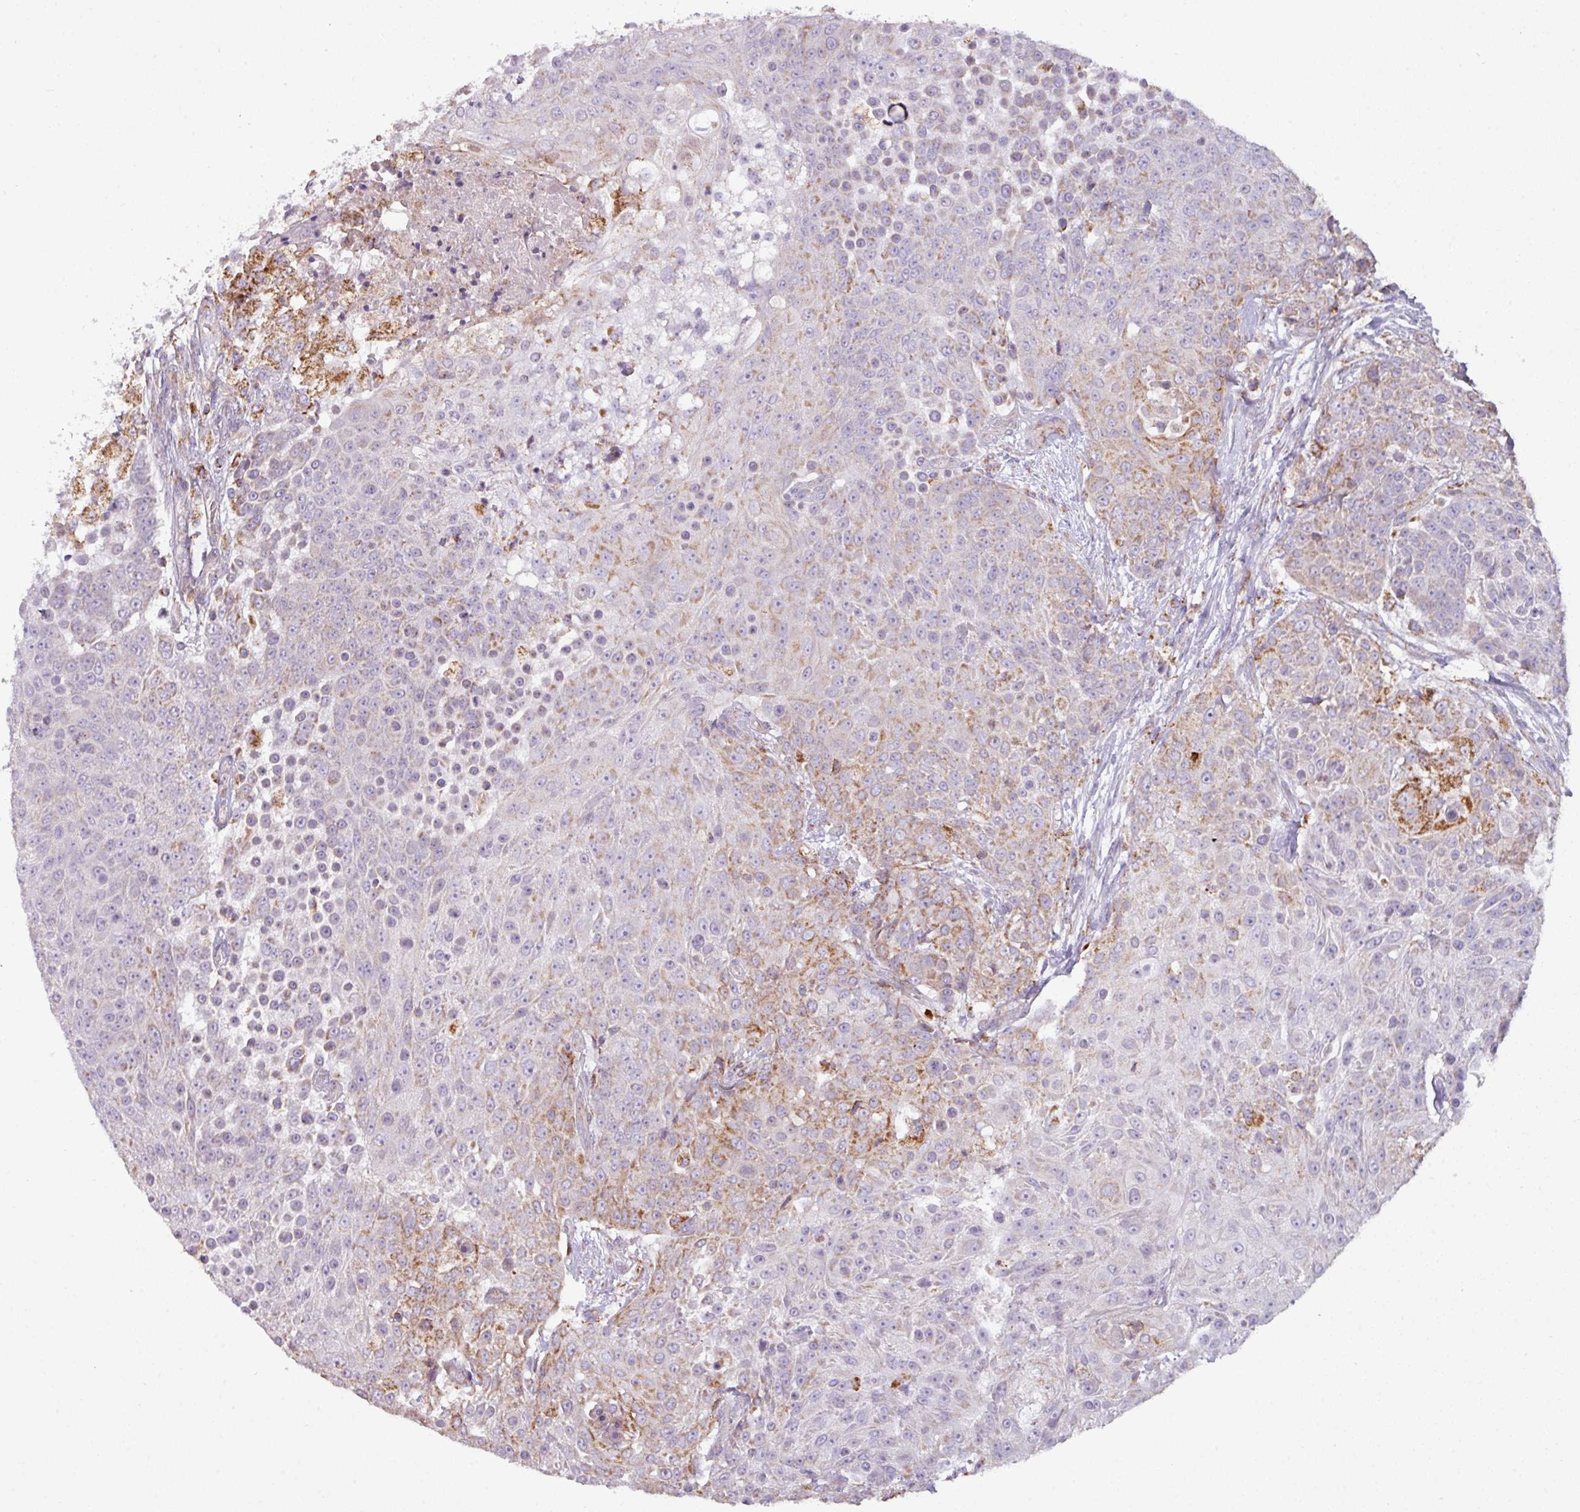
{"staining": {"intensity": "moderate", "quantity": "<25%", "location": "cytoplasmic/membranous"}, "tissue": "urothelial cancer", "cell_type": "Tumor cells", "image_type": "cancer", "snomed": [{"axis": "morphology", "description": "Urothelial carcinoma, High grade"}, {"axis": "topography", "description": "Urinary bladder"}], "caption": "Protein staining exhibits moderate cytoplasmic/membranous positivity in approximately <25% of tumor cells in high-grade urothelial carcinoma.", "gene": "SQOR", "patient": {"sex": "female", "age": 63}}